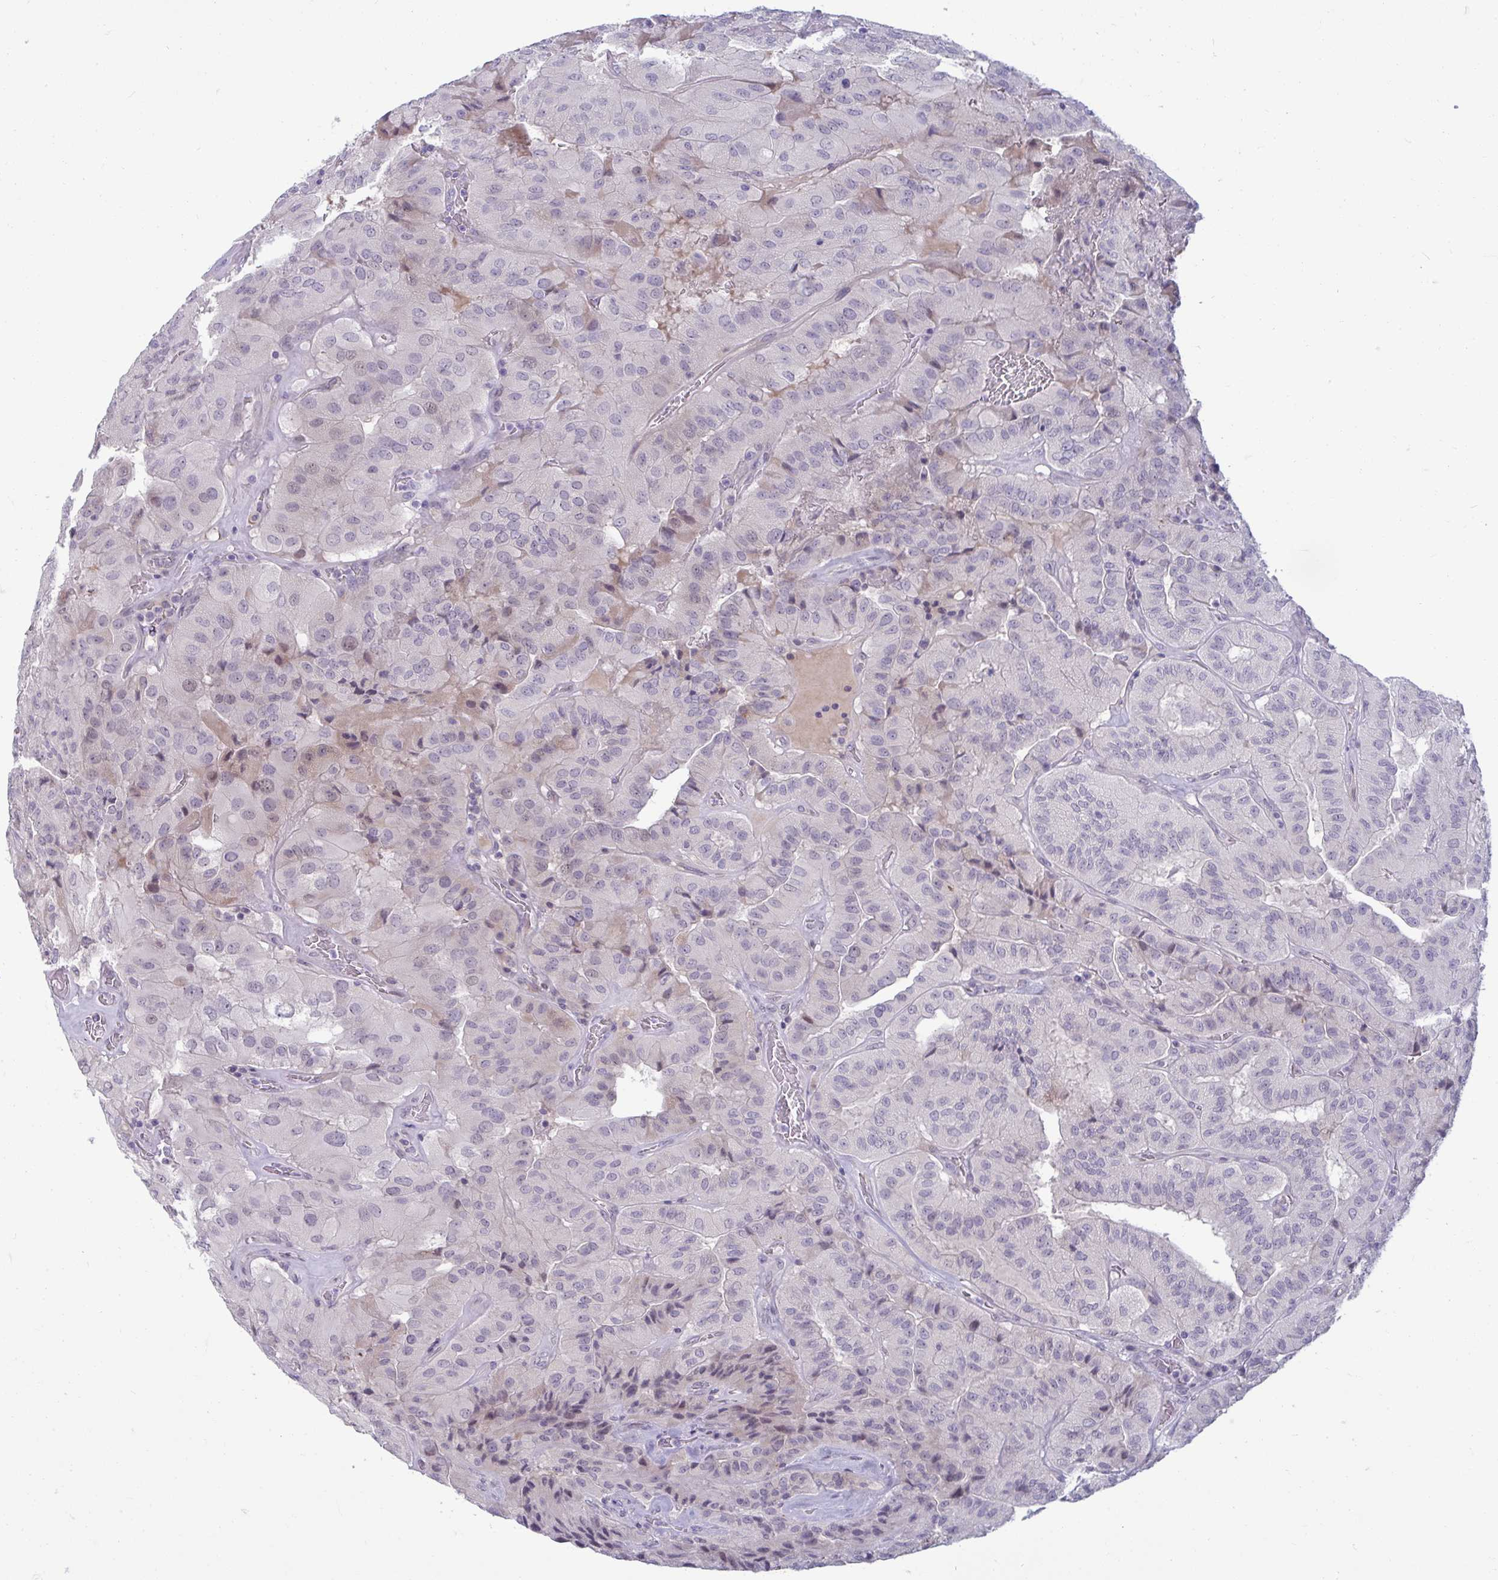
{"staining": {"intensity": "negative", "quantity": "none", "location": "none"}, "tissue": "thyroid cancer", "cell_type": "Tumor cells", "image_type": "cancer", "snomed": [{"axis": "morphology", "description": "Normal tissue, NOS"}, {"axis": "morphology", "description": "Papillary adenocarcinoma, NOS"}, {"axis": "topography", "description": "Thyroid gland"}], "caption": "Human thyroid papillary adenocarcinoma stained for a protein using immunohistochemistry demonstrates no staining in tumor cells.", "gene": "RNASEH1", "patient": {"sex": "female", "age": 59}}